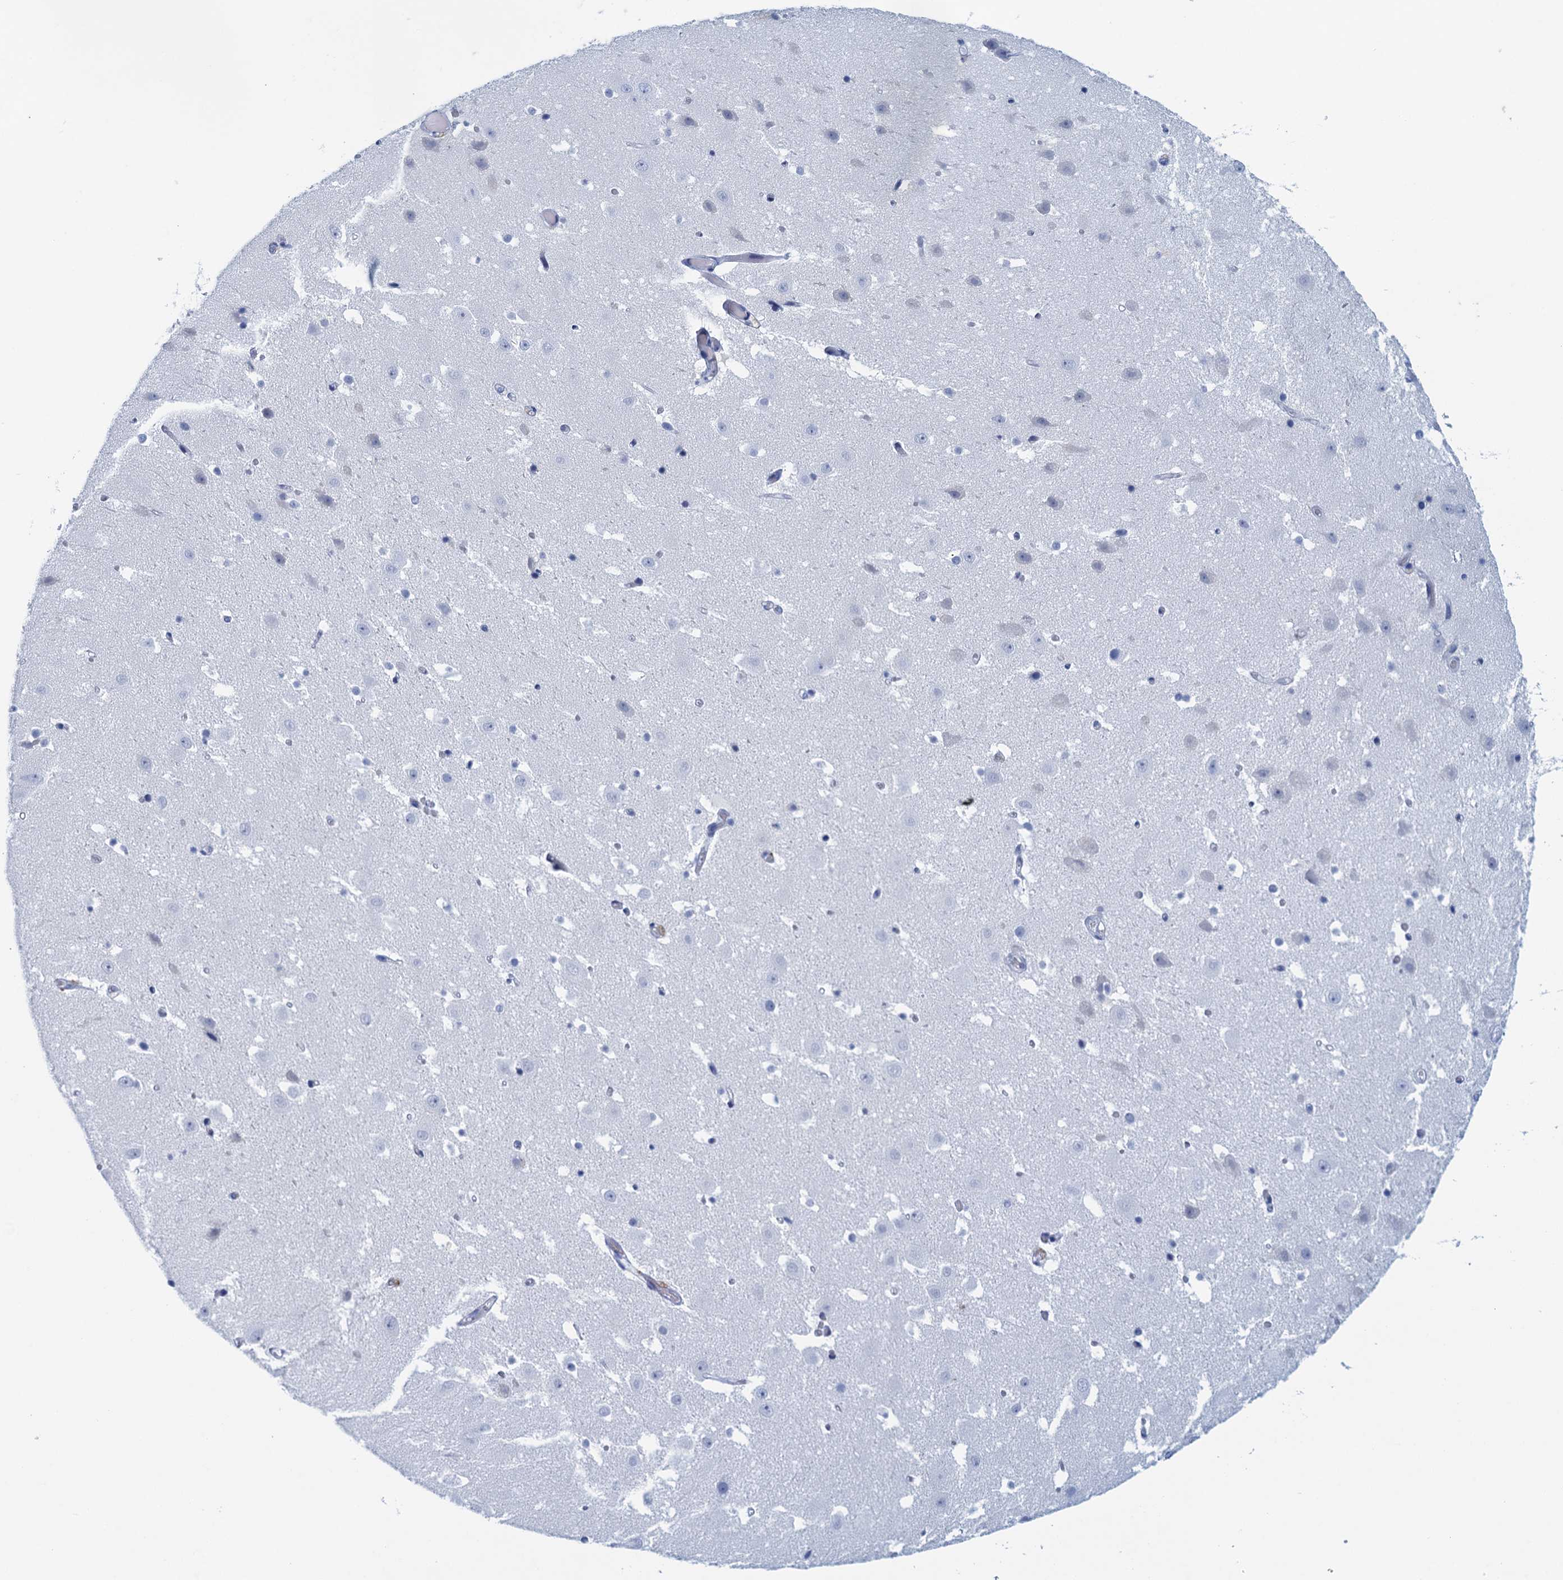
{"staining": {"intensity": "negative", "quantity": "none", "location": "none"}, "tissue": "hippocampus", "cell_type": "Glial cells", "image_type": "normal", "snomed": [{"axis": "morphology", "description": "Normal tissue, NOS"}, {"axis": "topography", "description": "Hippocampus"}], "caption": "Immunohistochemistry (IHC) of normal human hippocampus displays no positivity in glial cells.", "gene": "CYP51A1", "patient": {"sex": "female", "age": 52}}